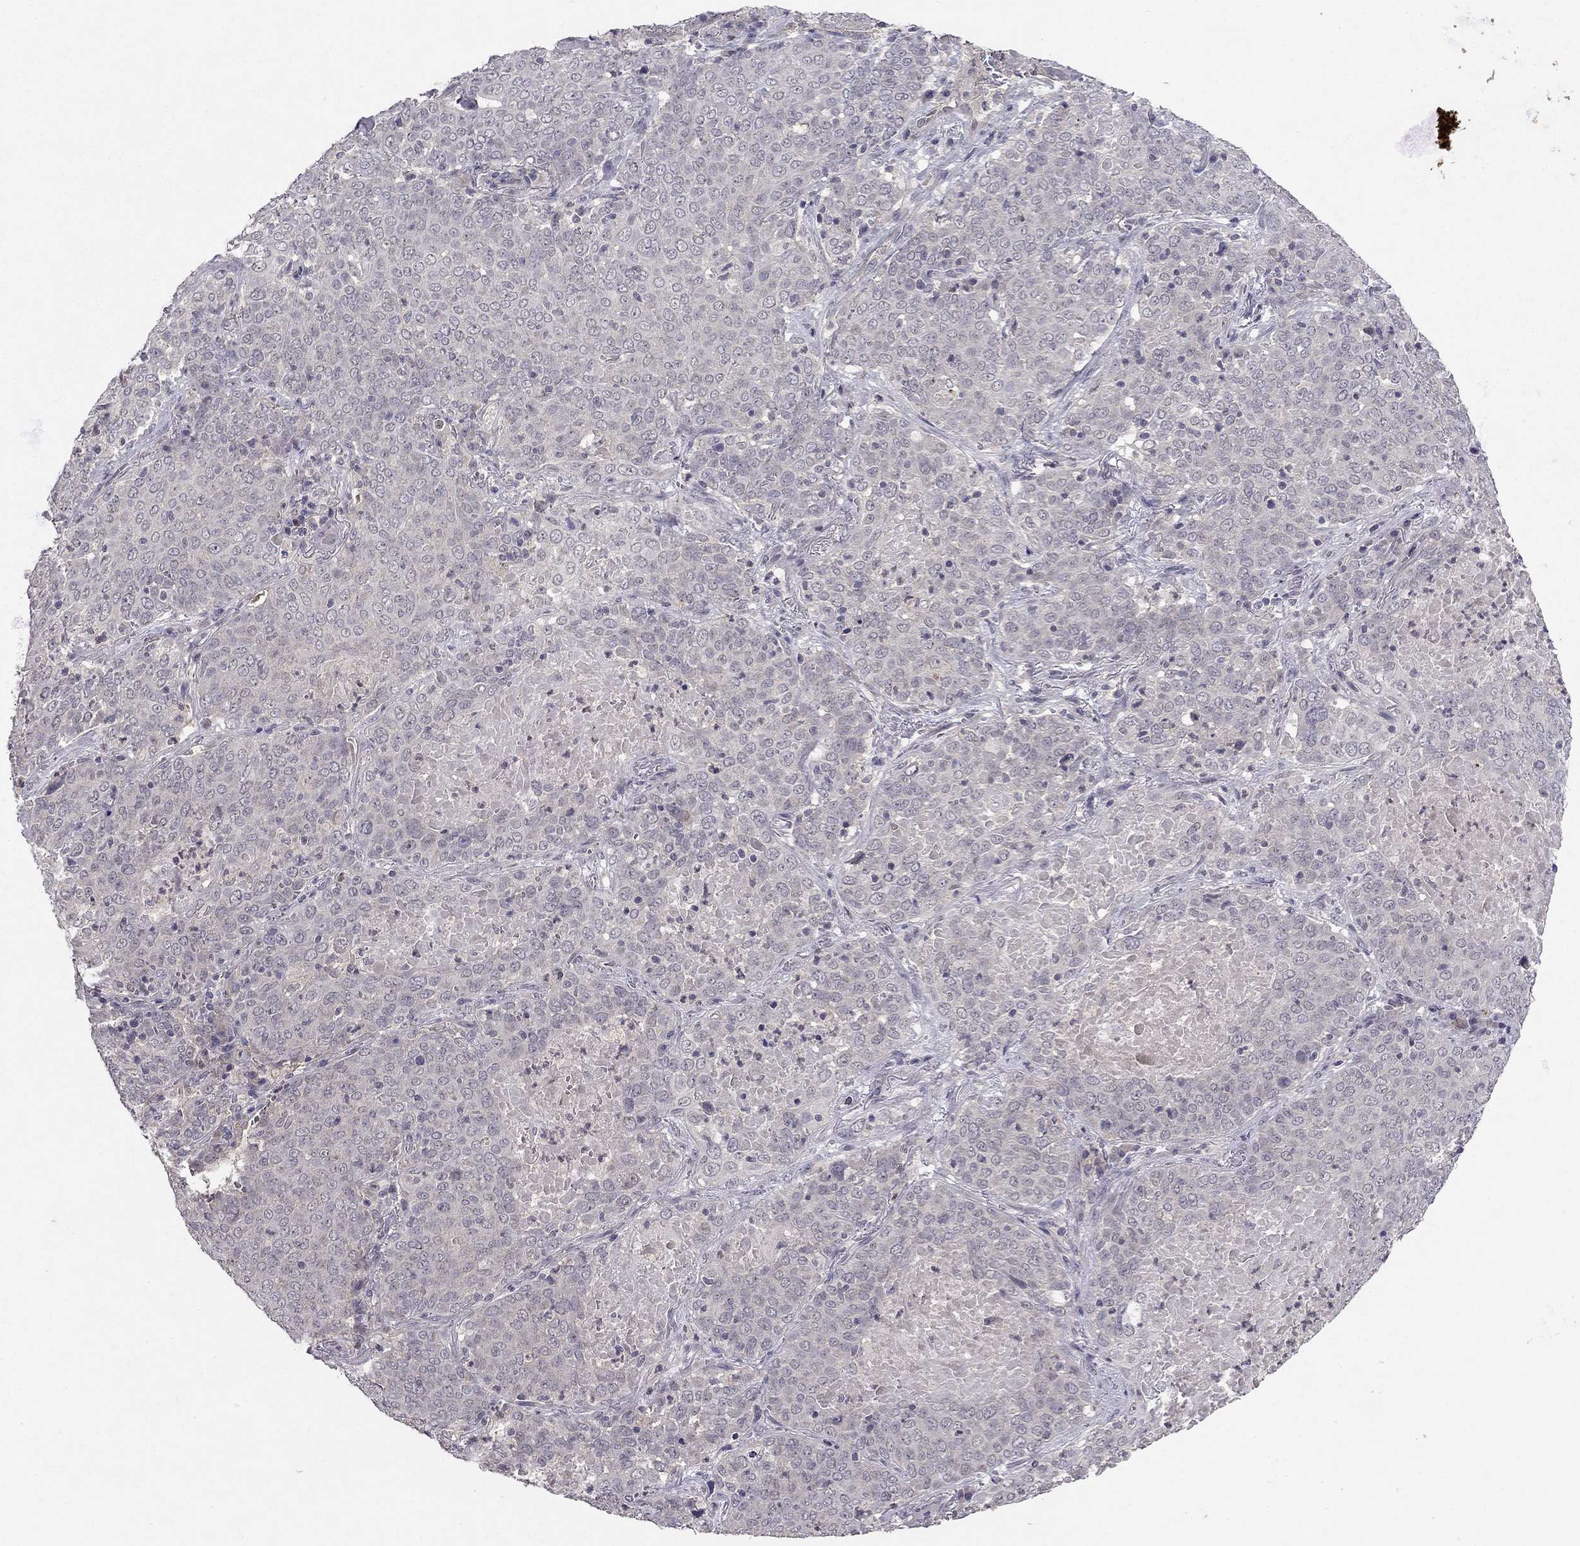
{"staining": {"intensity": "negative", "quantity": "none", "location": "none"}, "tissue": "lung cancer", "cell_type": "Tumor cells", "image_type": "cancer", "snomed": [{"axis": "morphology", "description": "Squamous cell carcinoma, NOS"}, {"axis": "topography", "description": "Lung"}], "caption": "An image of lung cancer stained for a protein displays no brown staining in tumor cells. (Immunohistochemistry, brightfield microscopy, high magnification).", "gene": "ESR2", "patient": {"sex": "male", "age": 82}}